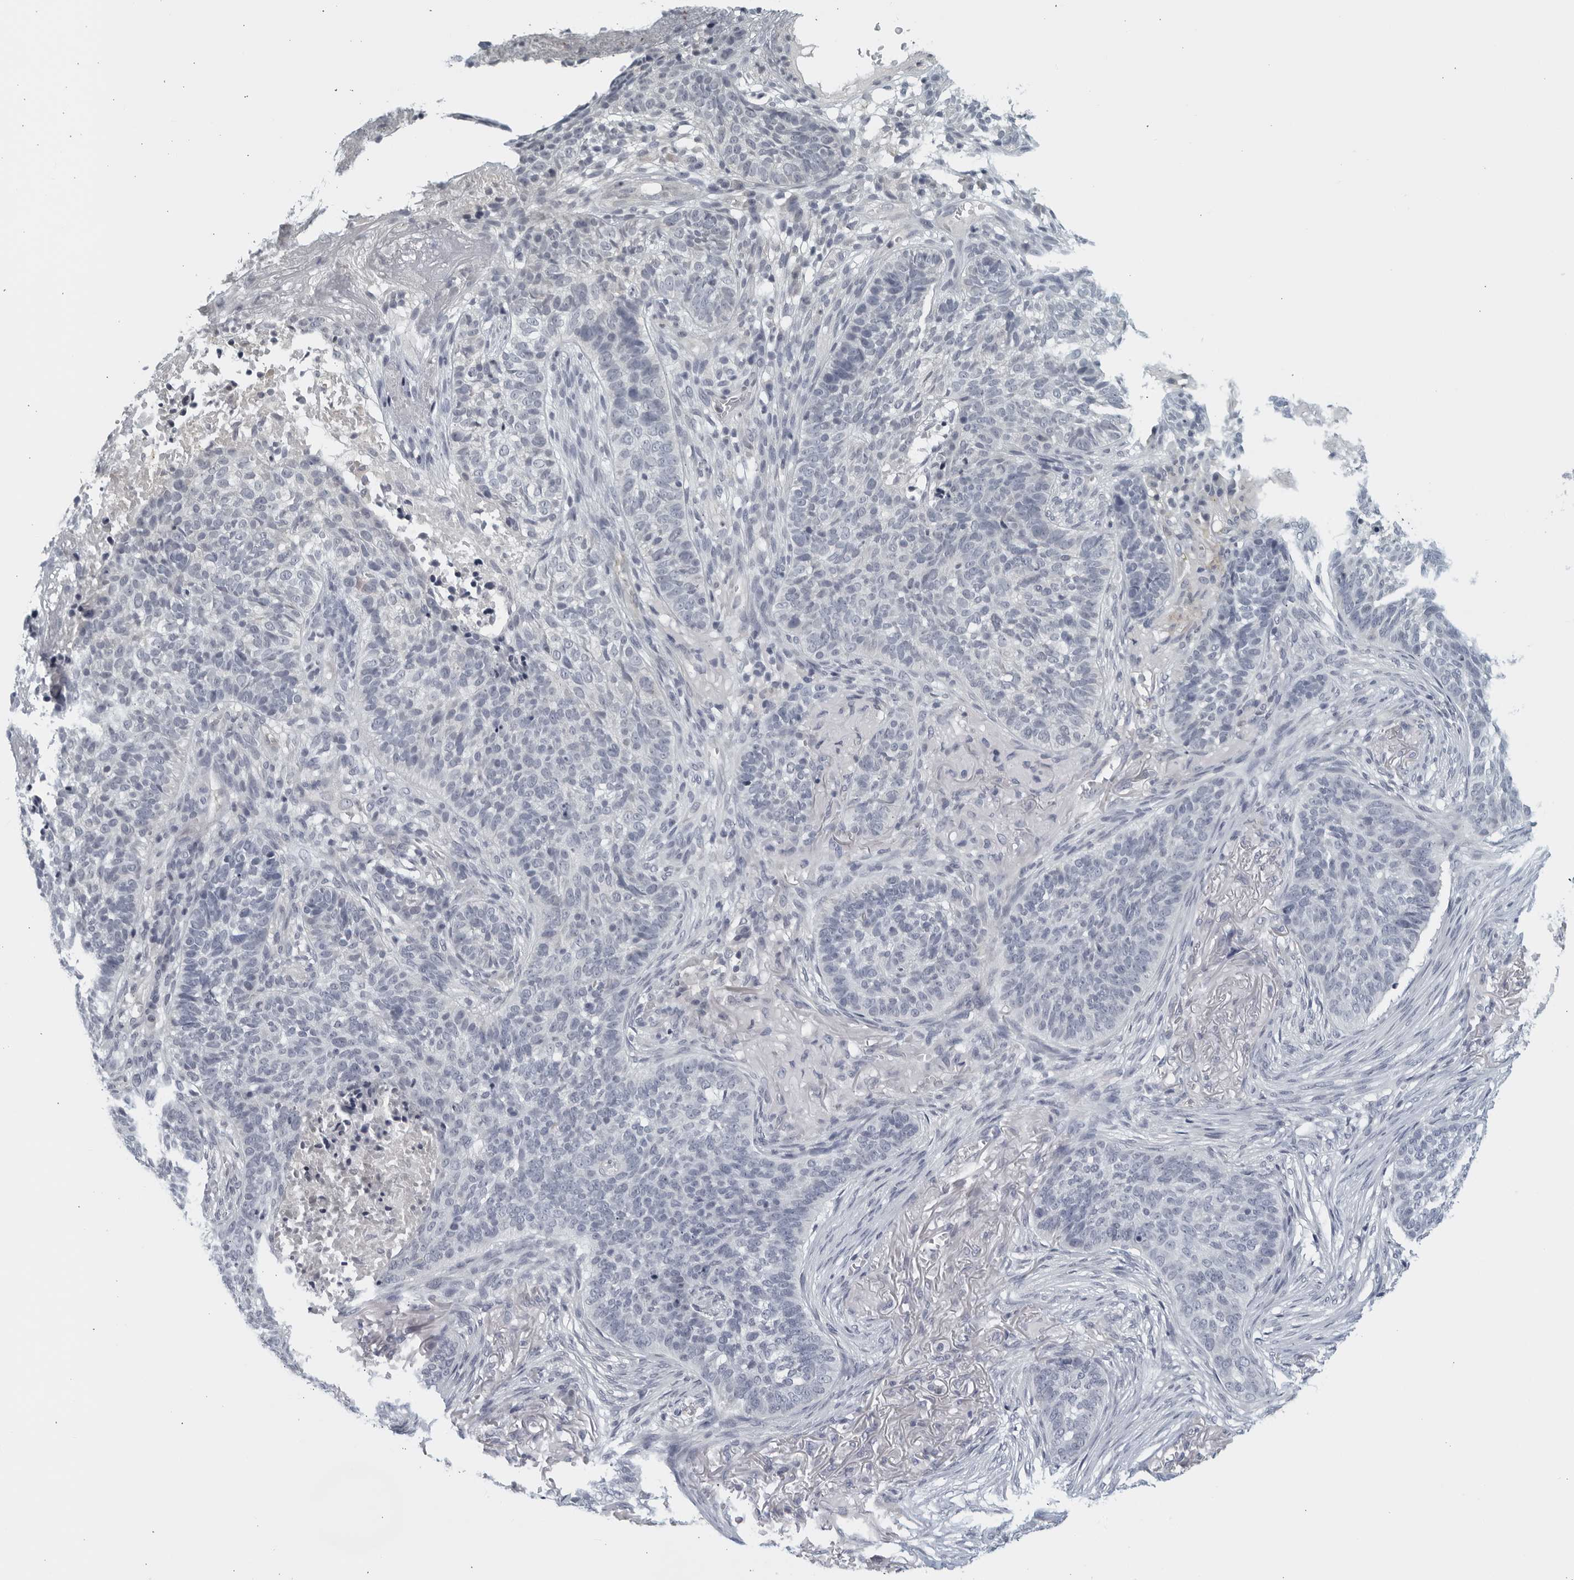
{"staining": {"intensity": "negative", "quantity": "none", "location": "none"}, "tissue": "skin cancer", "cell_type": "Tumor cells", "image_type": "cancer", "snomed": [{"axis": "morphology", "description": "Basal cell carcinoma"}, {"axis": "topography", "description": "Skin"}], "caption": "An immunohistochemistry image of skin basal cell carcinoma is shown. There is no staining in tumor cells of skin basal cell carcinoma. The staining is performed using DAB brown chromogen with nuclei counter-stained in using hematoxylin.", "gene": "MATN1", "patient": {"sex": "male", "age": 85}}